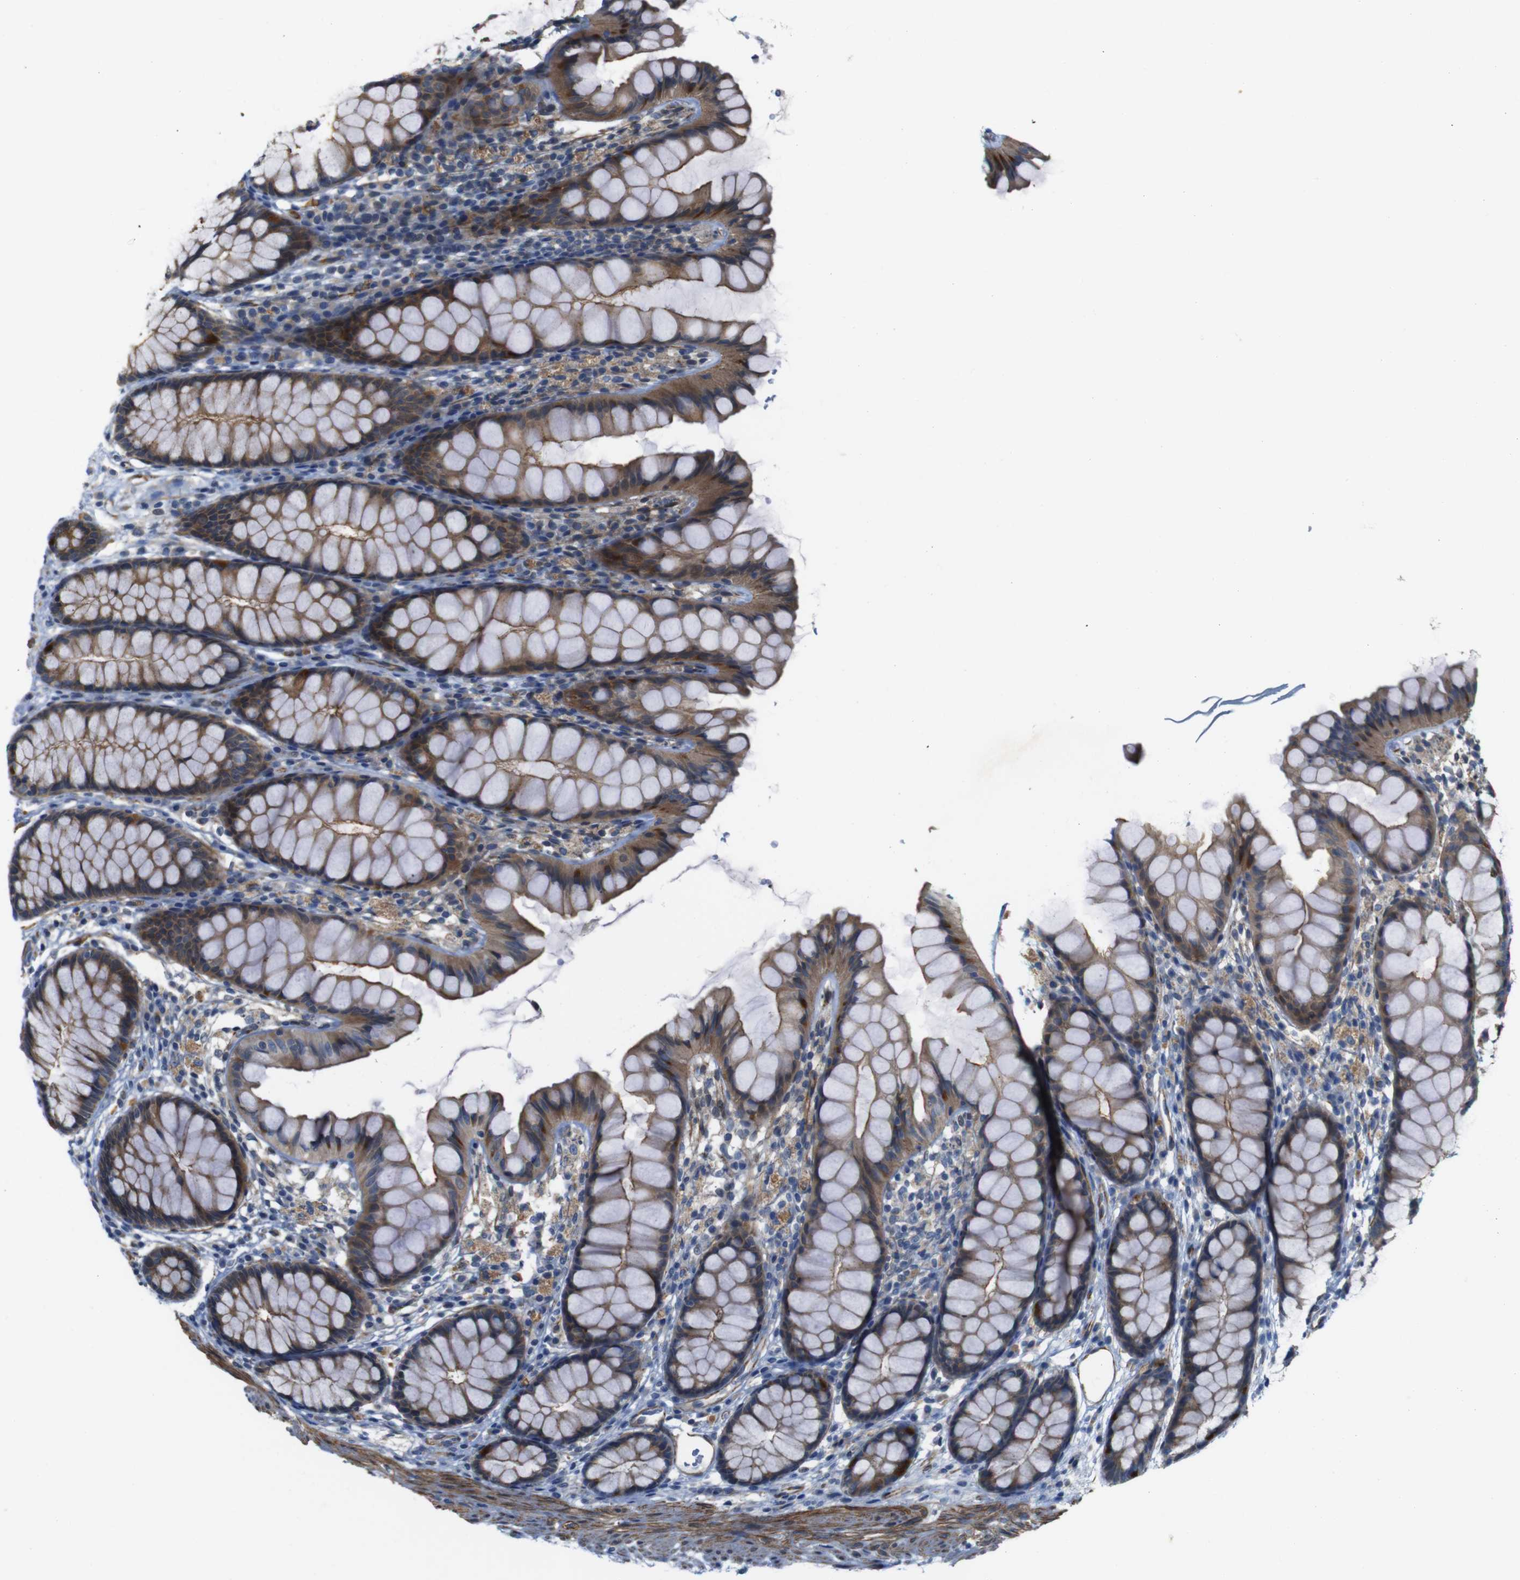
{"staining": {"intensity": "moderate", "quantity": ">75%", "location": "cytoplasmic/membranous"}, "tissue": "colon", "cell_type": "Endothelial cells", "image_type": "normal", "snomed": [{"axis": "morphology", "description": "Normal tissue, NOS"}, {"axis": "topography", "description": "Colon"}], "caption": "DAB immunohistochemical staining of benign human colon shows moderate cytoplasmic/membranous protein expression in approximately >75% of endothelial cells. (DAB (3,3'-diaminobenzidine) = brown stain, brightfield microscopy at high magnification).", "gene": "GGT7", "patient": {"sex": "female", "age": 55}}